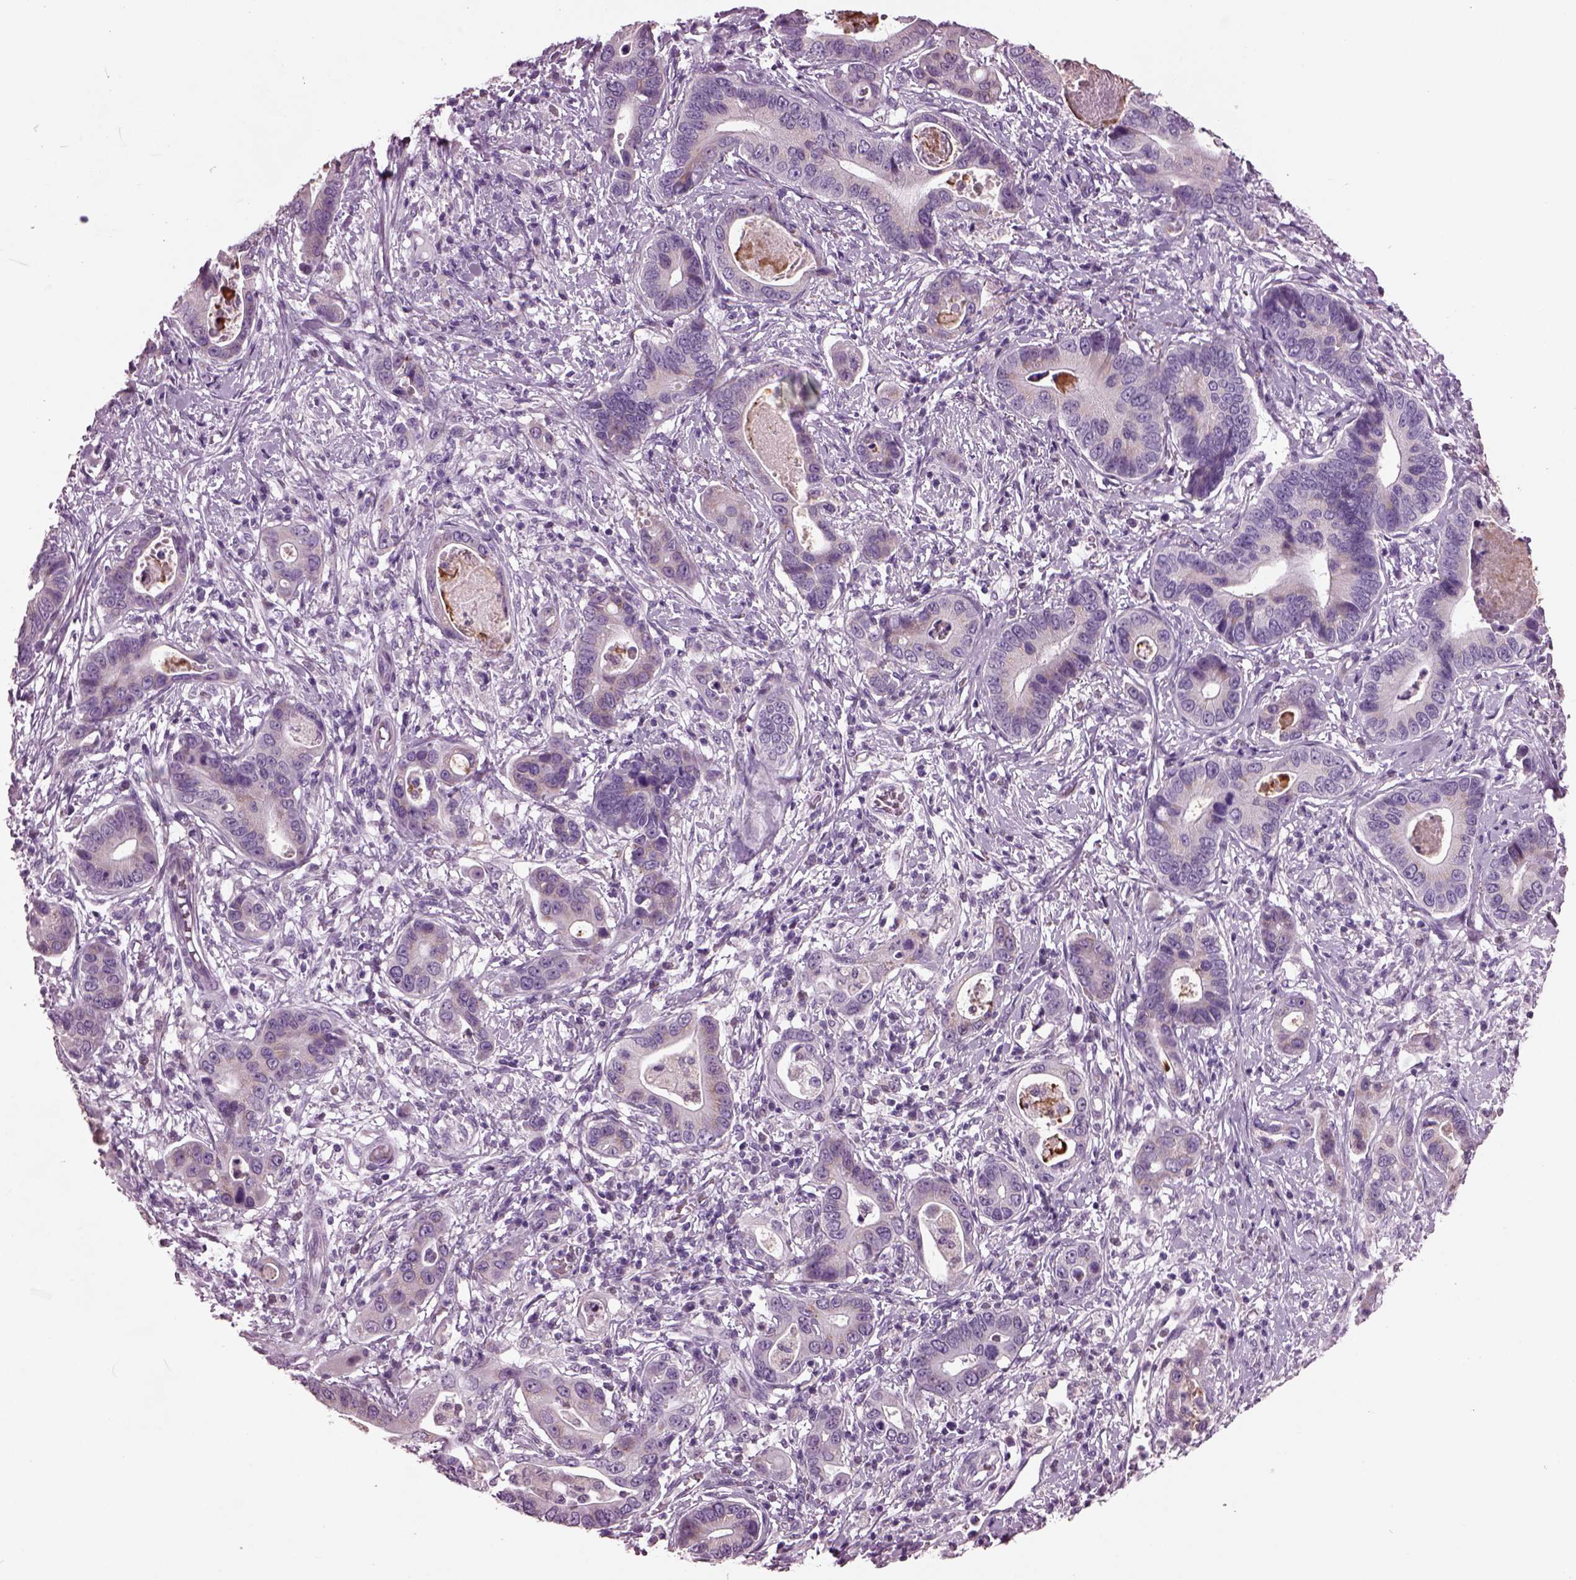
{"staining": {"intensity": "weak", "quantity": "25%-75%", "location": "cytoplasmic/membranous"}, "tissue": "stomach cancer", "cell_type": "Tumor cells", "image_type": "cancer", "snomed": [{"axis": "morphology", "description": "Adenocarcinoma, NOS"}, {"axis": "topography", "description": "Stomach"}], "caption": "Immunohistochemical staining of adenocarcinoma (stomach) reveals low levels of weak cytoplasmic/membranous expression in about 25%-75% of tumor cells.", "gene": "PRR9", "patient": {"sex": "male", "age": 84}}